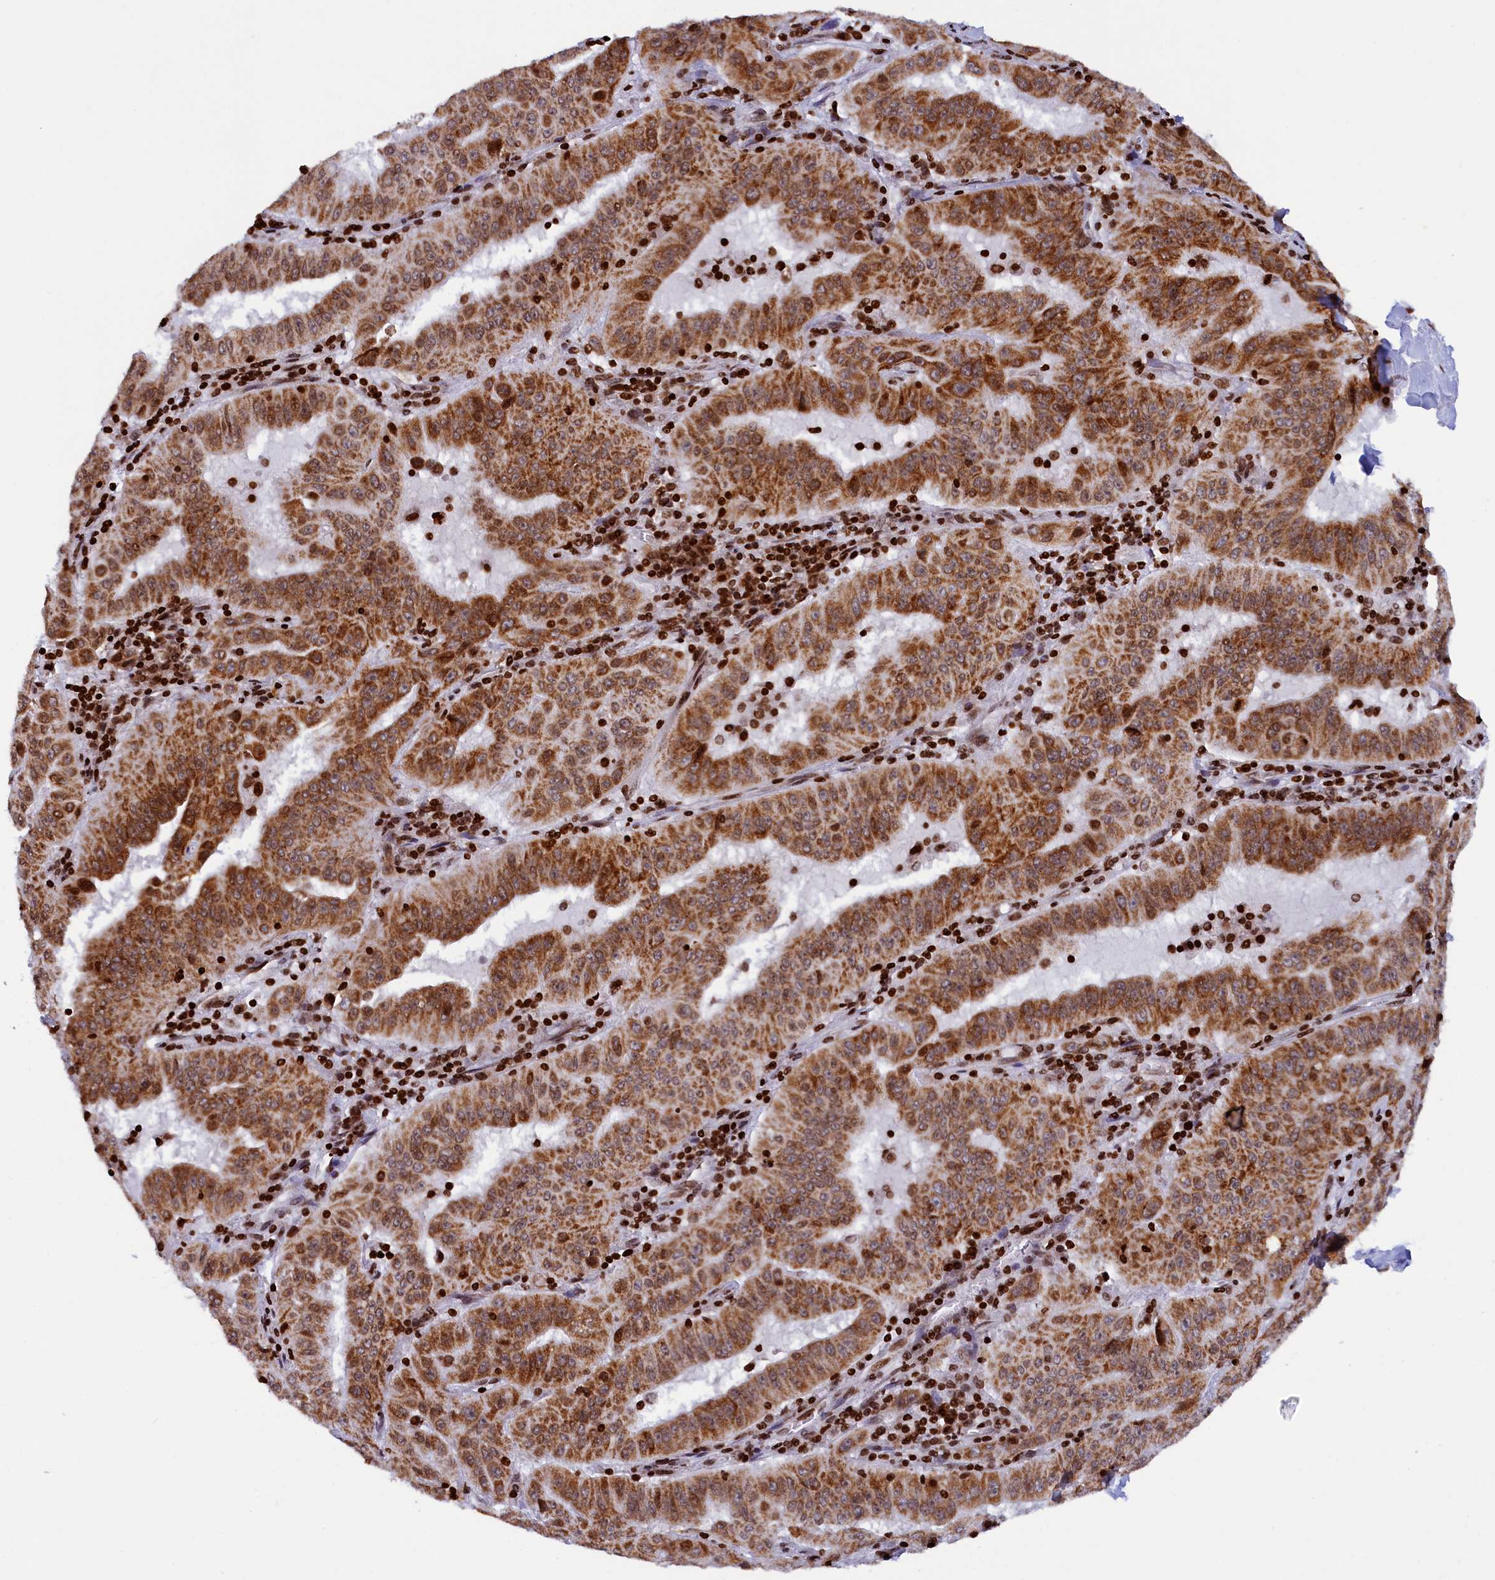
{"staining": {"intensity": "moderate", "quantity": ">75%", "location": "cytoplasmic/membranous"}, "tissue": "pancreatic cancer", "cell_type": "Tumor cells", "image_type": "cancer", "snomed": [{"axis": "morphology", "description": "Adenocarcinoma, NOS"}, {"axis": "topography", "description": "Pancreas"}], "caption": "Tumor cells display medium levels of moderate cytoplasmic/membranous staining in approximately >75% of cells in pancreatic cancer.", "gene": "TIMM29", "patient": {"sex": "male", "age": 63}}